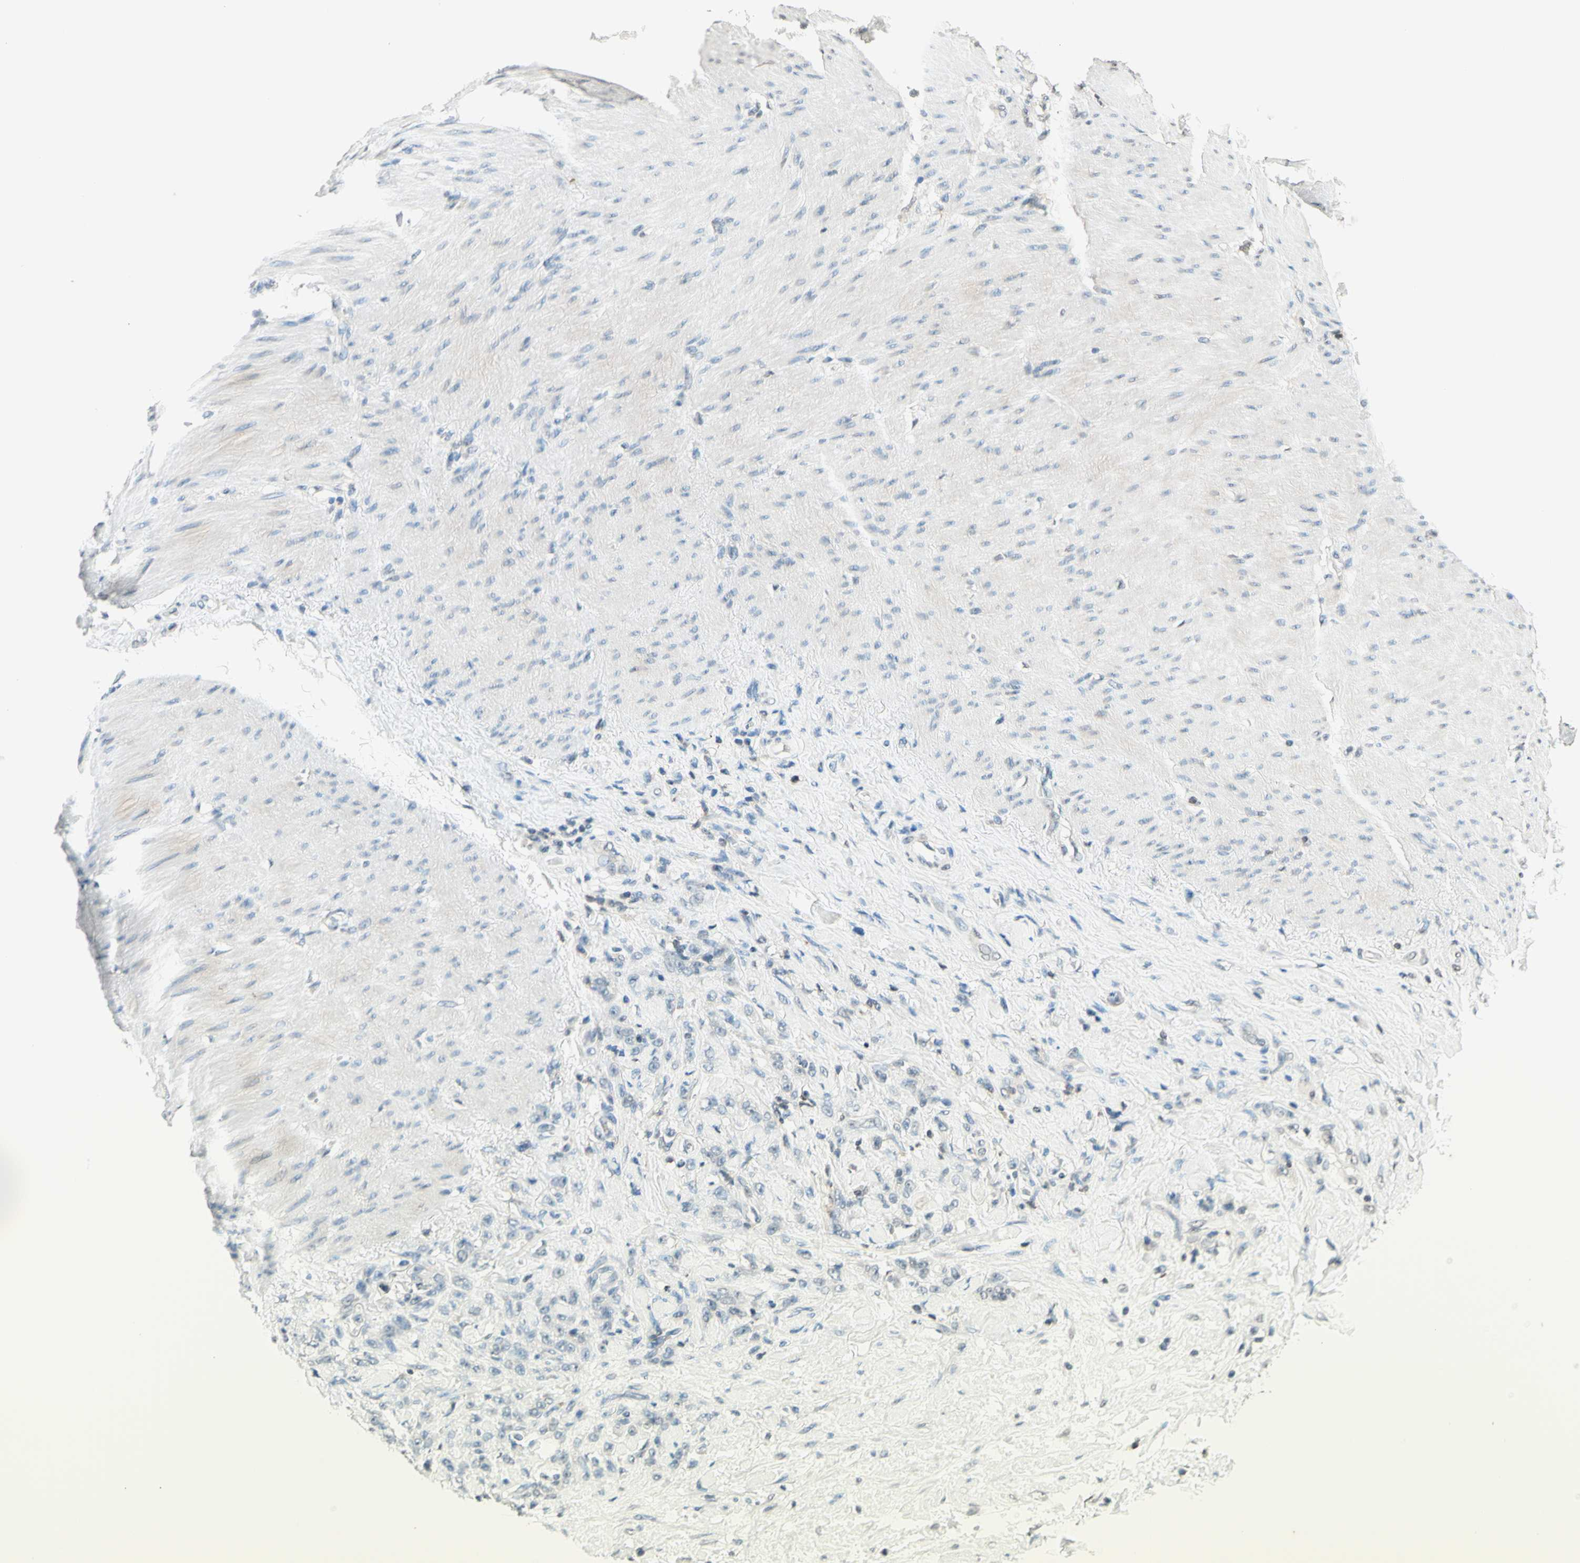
{"staining": {"intensity": "negative", "quantity": "none", "location": "none"}, "tissue": "stomach cancer", "cell_type": "Tumor cells", "image_type": "cancer", "snomed": [{"axis": "morphology", "description": "Adenocarcinoma, NOS"}, {"axis": "topography", "description": "Stomach"}], "caption": "Micrograph shows no significant protein expression in tumor cells of adenocarcinoma (stomach).", "gene": "WIPF1", "patient": {"sex": "male", "age": 82}}